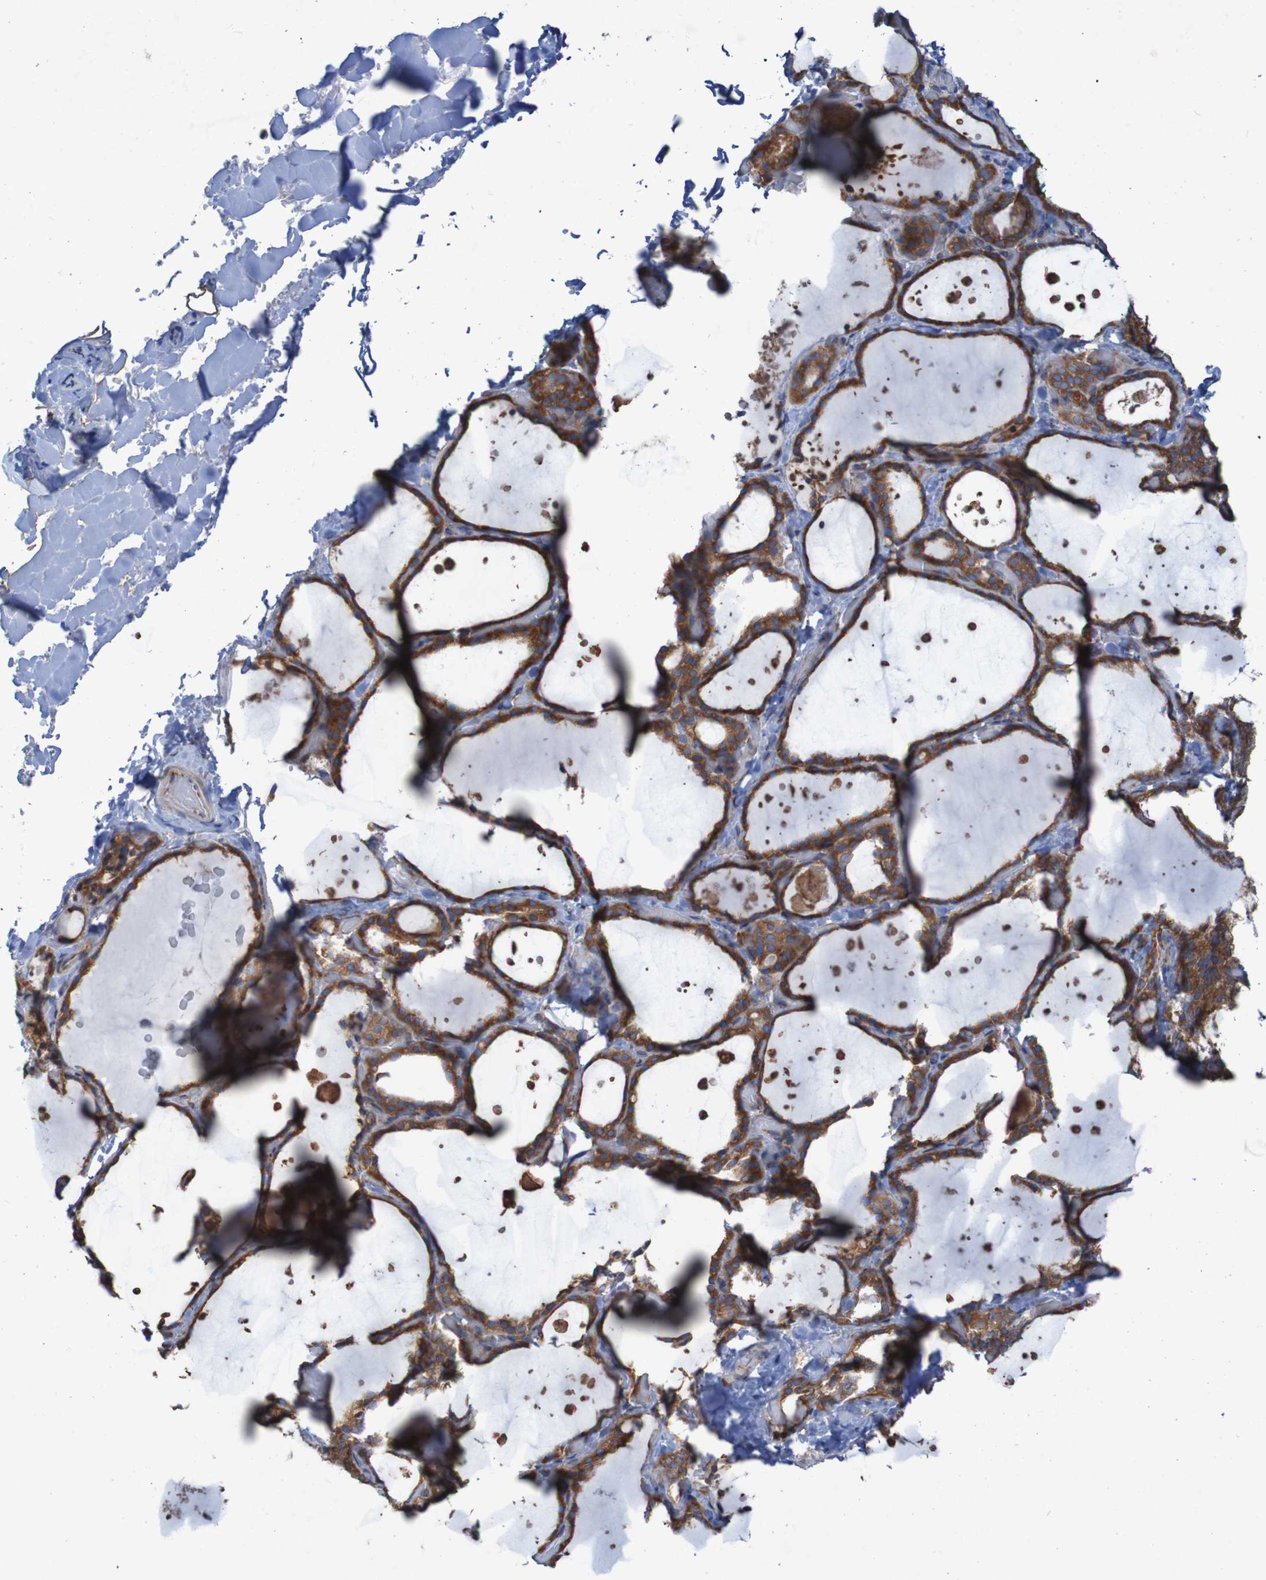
{"staining": {"intensity": "strong", "quantity": ">75%", "location": "cytoplasmic/membranous"}, "tissue": "thyroid gland", "cell_type": "Glandular cells", "image_type": "normal", "snomed": [{"axis": "morphology", "description": "Normal tissue, NOS"}, {"axis": "topography", "description": "Thyroid gland"}], "caption": "A brown stain highlights strong cytoplasmic/membranous staining of a protein in glandular cells of benign human thyroid gland. Using DAB (3,3'-diaminobenzidine) (brown) and hematoxylin (blue) stains, captured at high magnification using brightfield microscopy.", "gene": "RPL10L", "patient": {"sex": "female", "age": 44}}